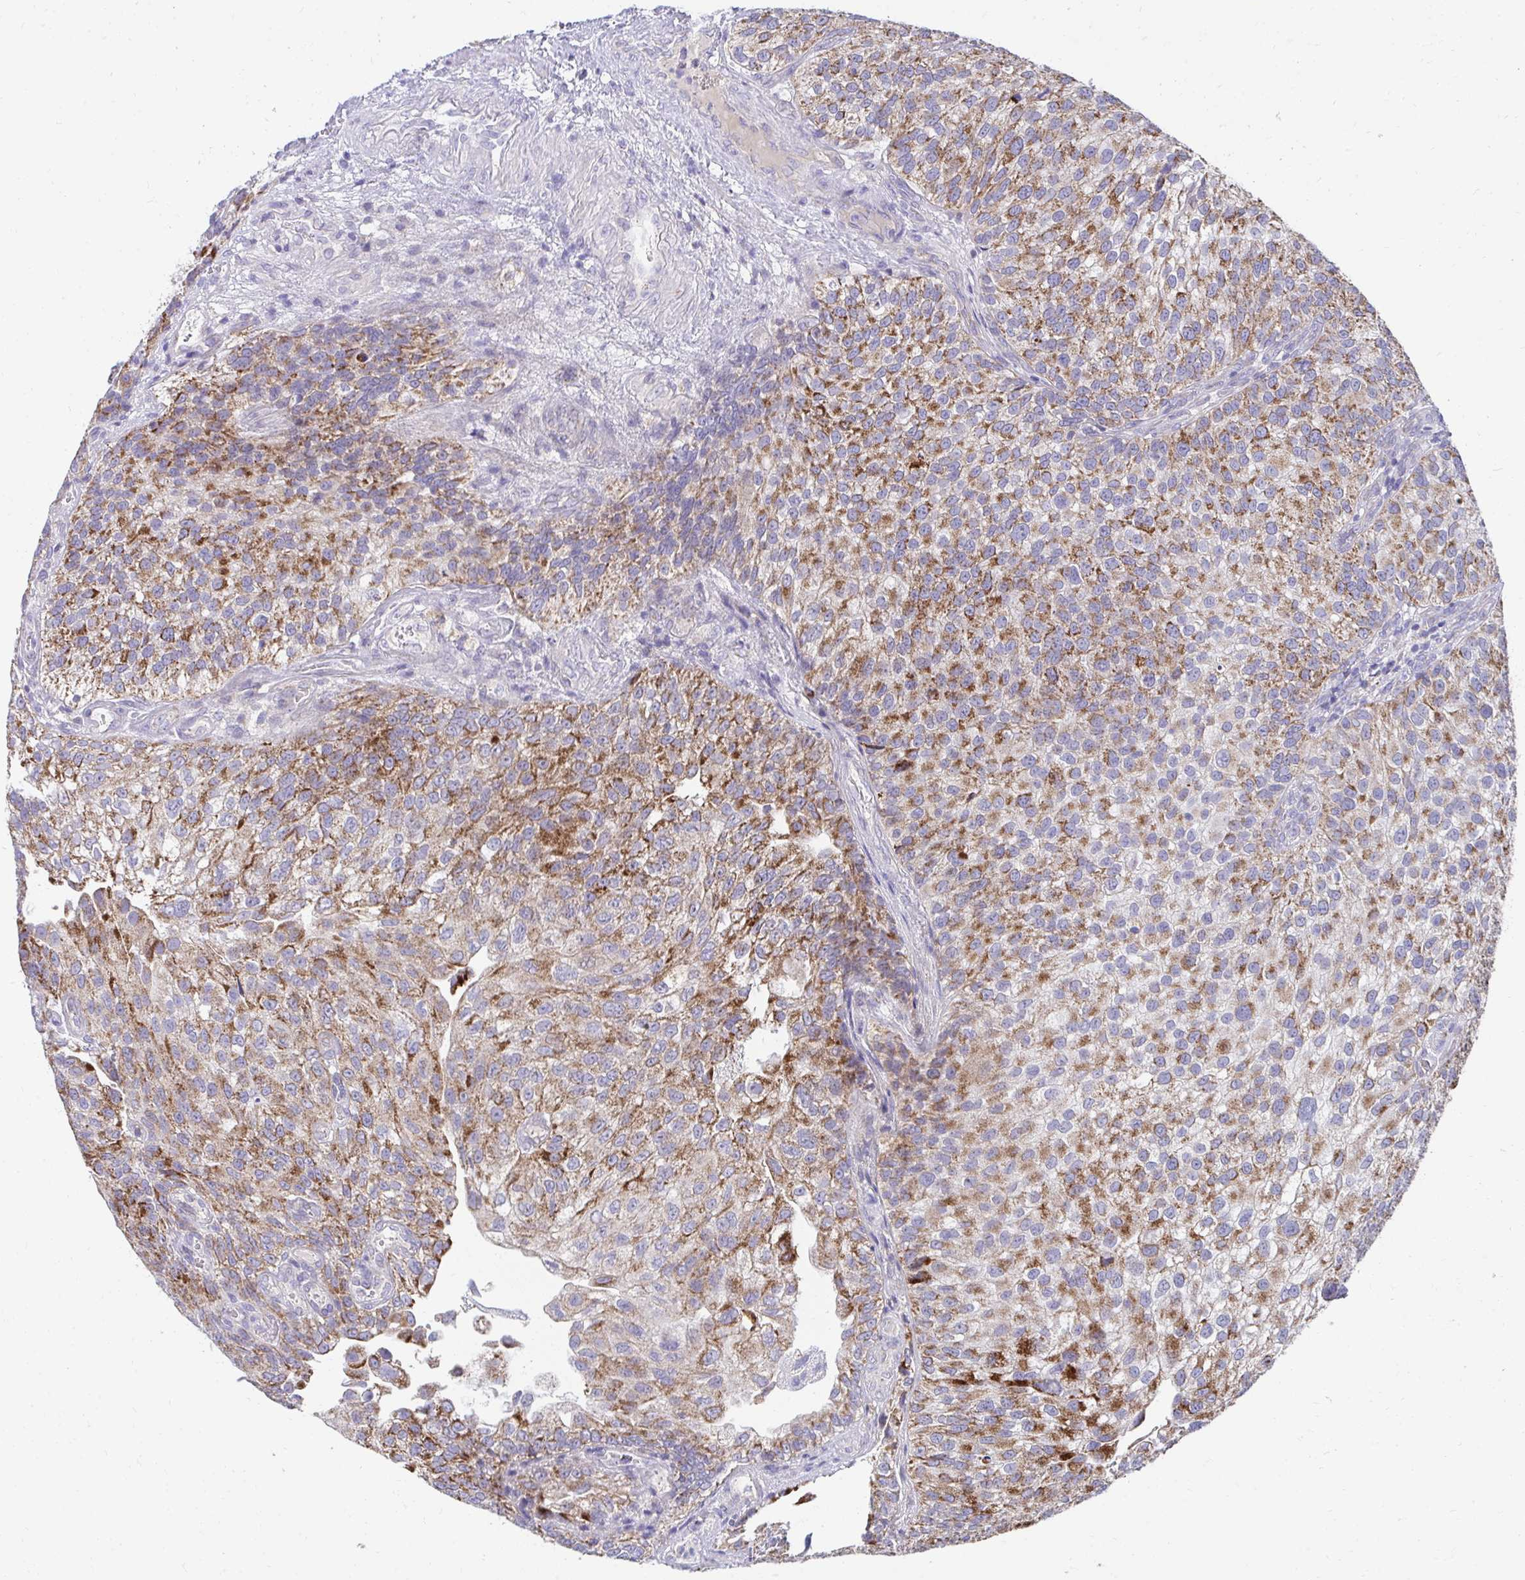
{"staining": {"intensity": "moderate", "quantity": ">75%", "location": "cytoplasmic/membranous"}, "tissue": "urothelial cancer", "cell_type": "Tumor cells", "image_type": "cancer", "snomed": [{"axis": "morphology", "description": "Urothelial carcinoma, NOS"}, {"axis": "topography", "description": "Urinary bladder"}], "caption": "Urothelial cancer stained with a brown dye reveals moderate cytoplasmic/membranous positive expression in approximately >75% of tumor cells.", "gene": "PRRG3", "patient": {"sex": "male", "age": 87}}